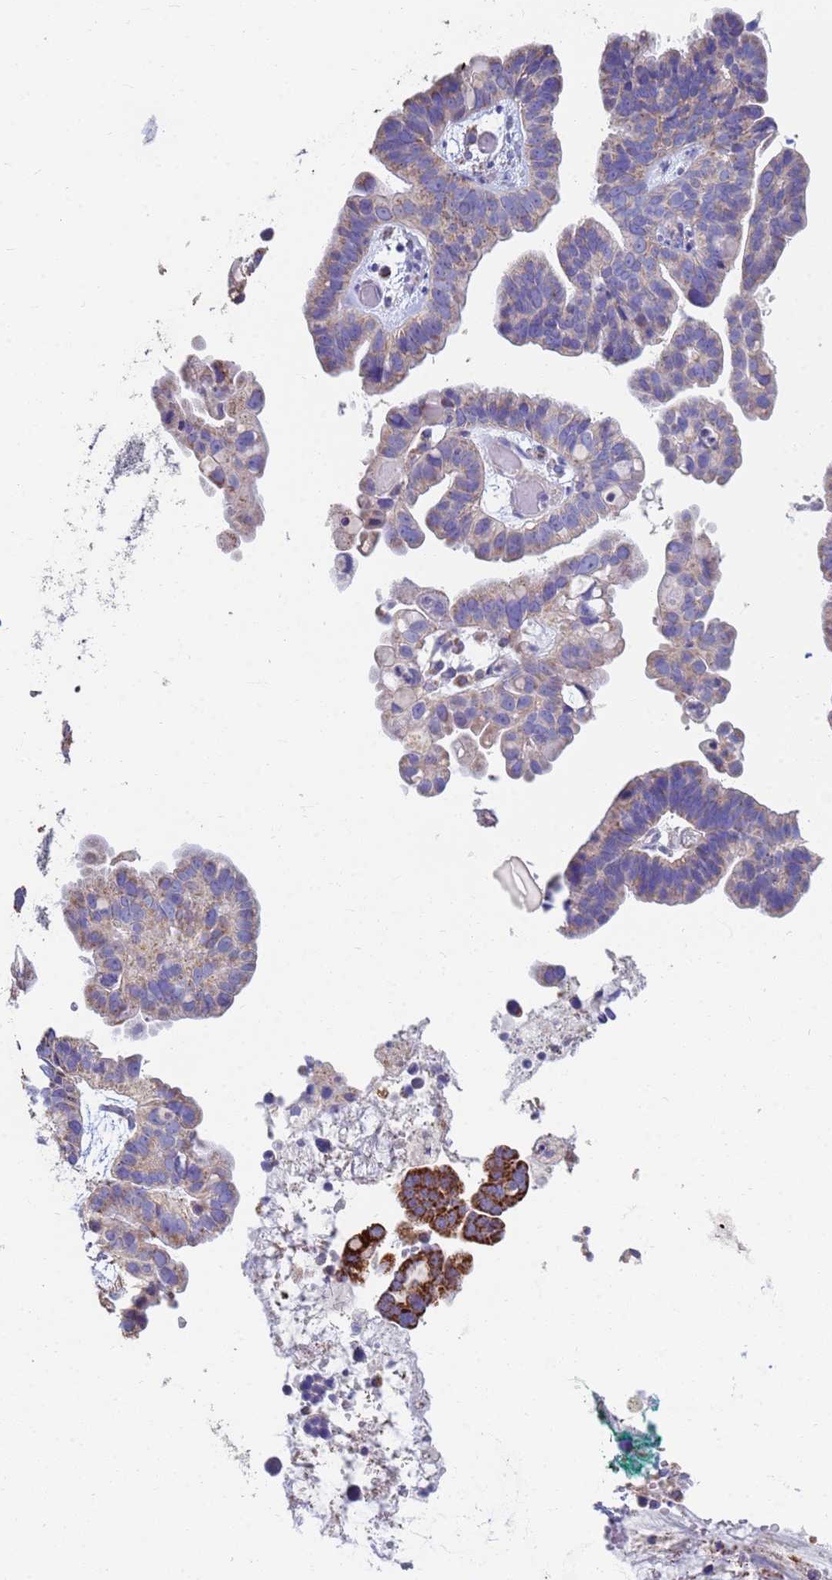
{"staining": {"intensity": "weak", "quantity": "25%-75%", "location": "cytoplasmic/membranous"}, "tissue": "ovarian cancer", "cell_type": "Tumor cells", "image_type": "cancer", "snomed": [{"axis": "morphology", "description": "Cystadenocarcinoma, serous, NOS"}, {"axis": "topography", "description": "Ovary"}], "caption": "Weak cytoplasmic/membranous expression for a protein is seen in approximately 25%-75% of tumor cells of serous cystadenocarcinoma (ovarian) using immunohistochemistry (IHC).", "gene": "UQCRH", "patient": {"sex": "female", "age": 56}}